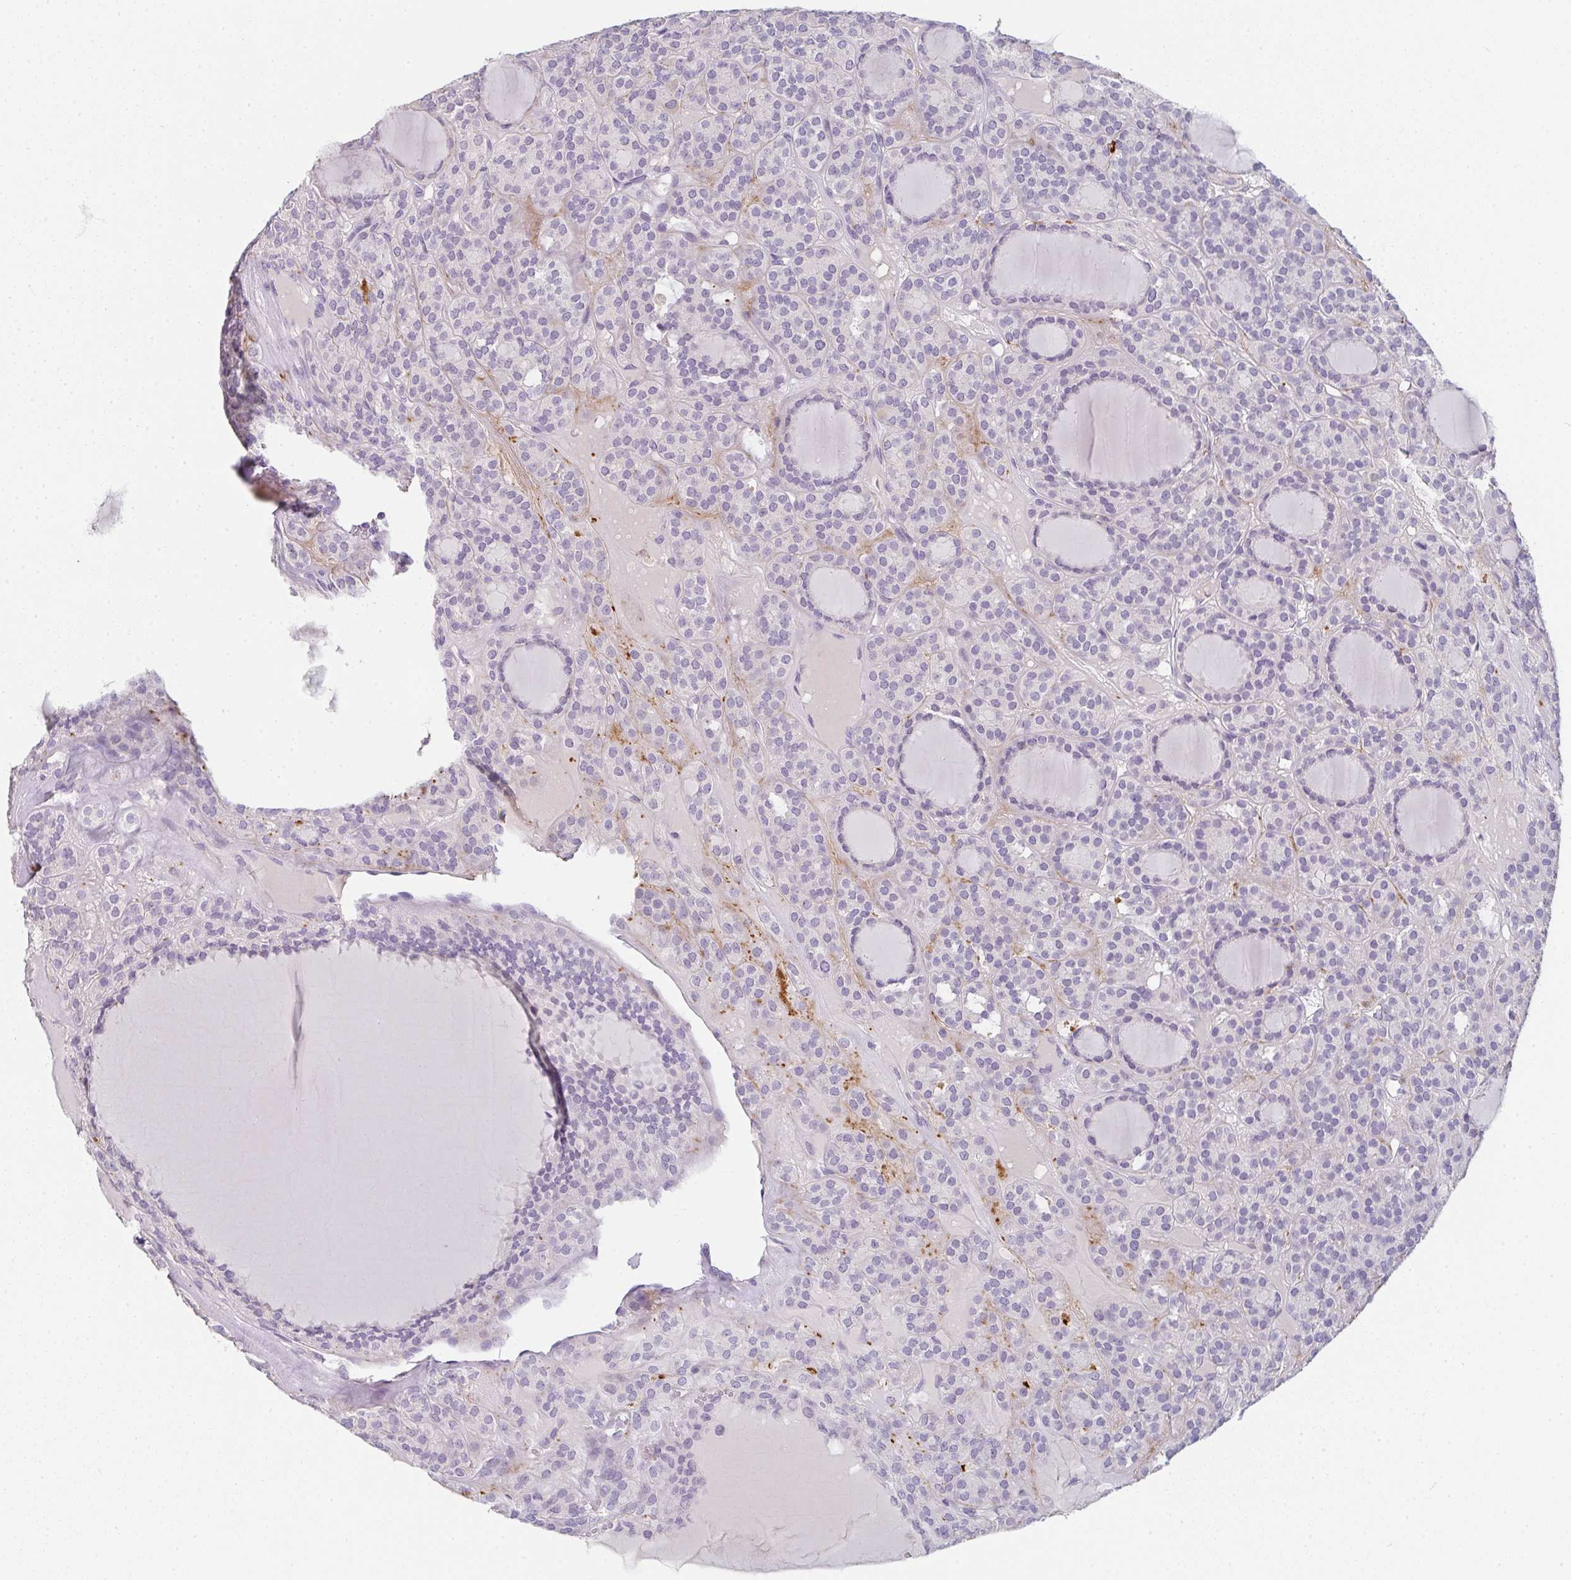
{"staining": {"intensity": "negative", "quantity": "none", "location": "none"}, "tissue": "thyroid cancer", "cell_type": "Tumor cells", "image_type": "cancer", "snomed": [{"axis": "morphology", "description": "Follicular adenoma carcinoma, NOS"}, {"axis": "topography", "description": "Thyroid gland"}], "caption": "The immunohistochemistry (IHC) image has no significant positivity in tumor cells of thyroid follicular adenoma carcinoma tissue.", "gene": "C1QTNF8", "patient": {"sex": "female", "age": 63}}